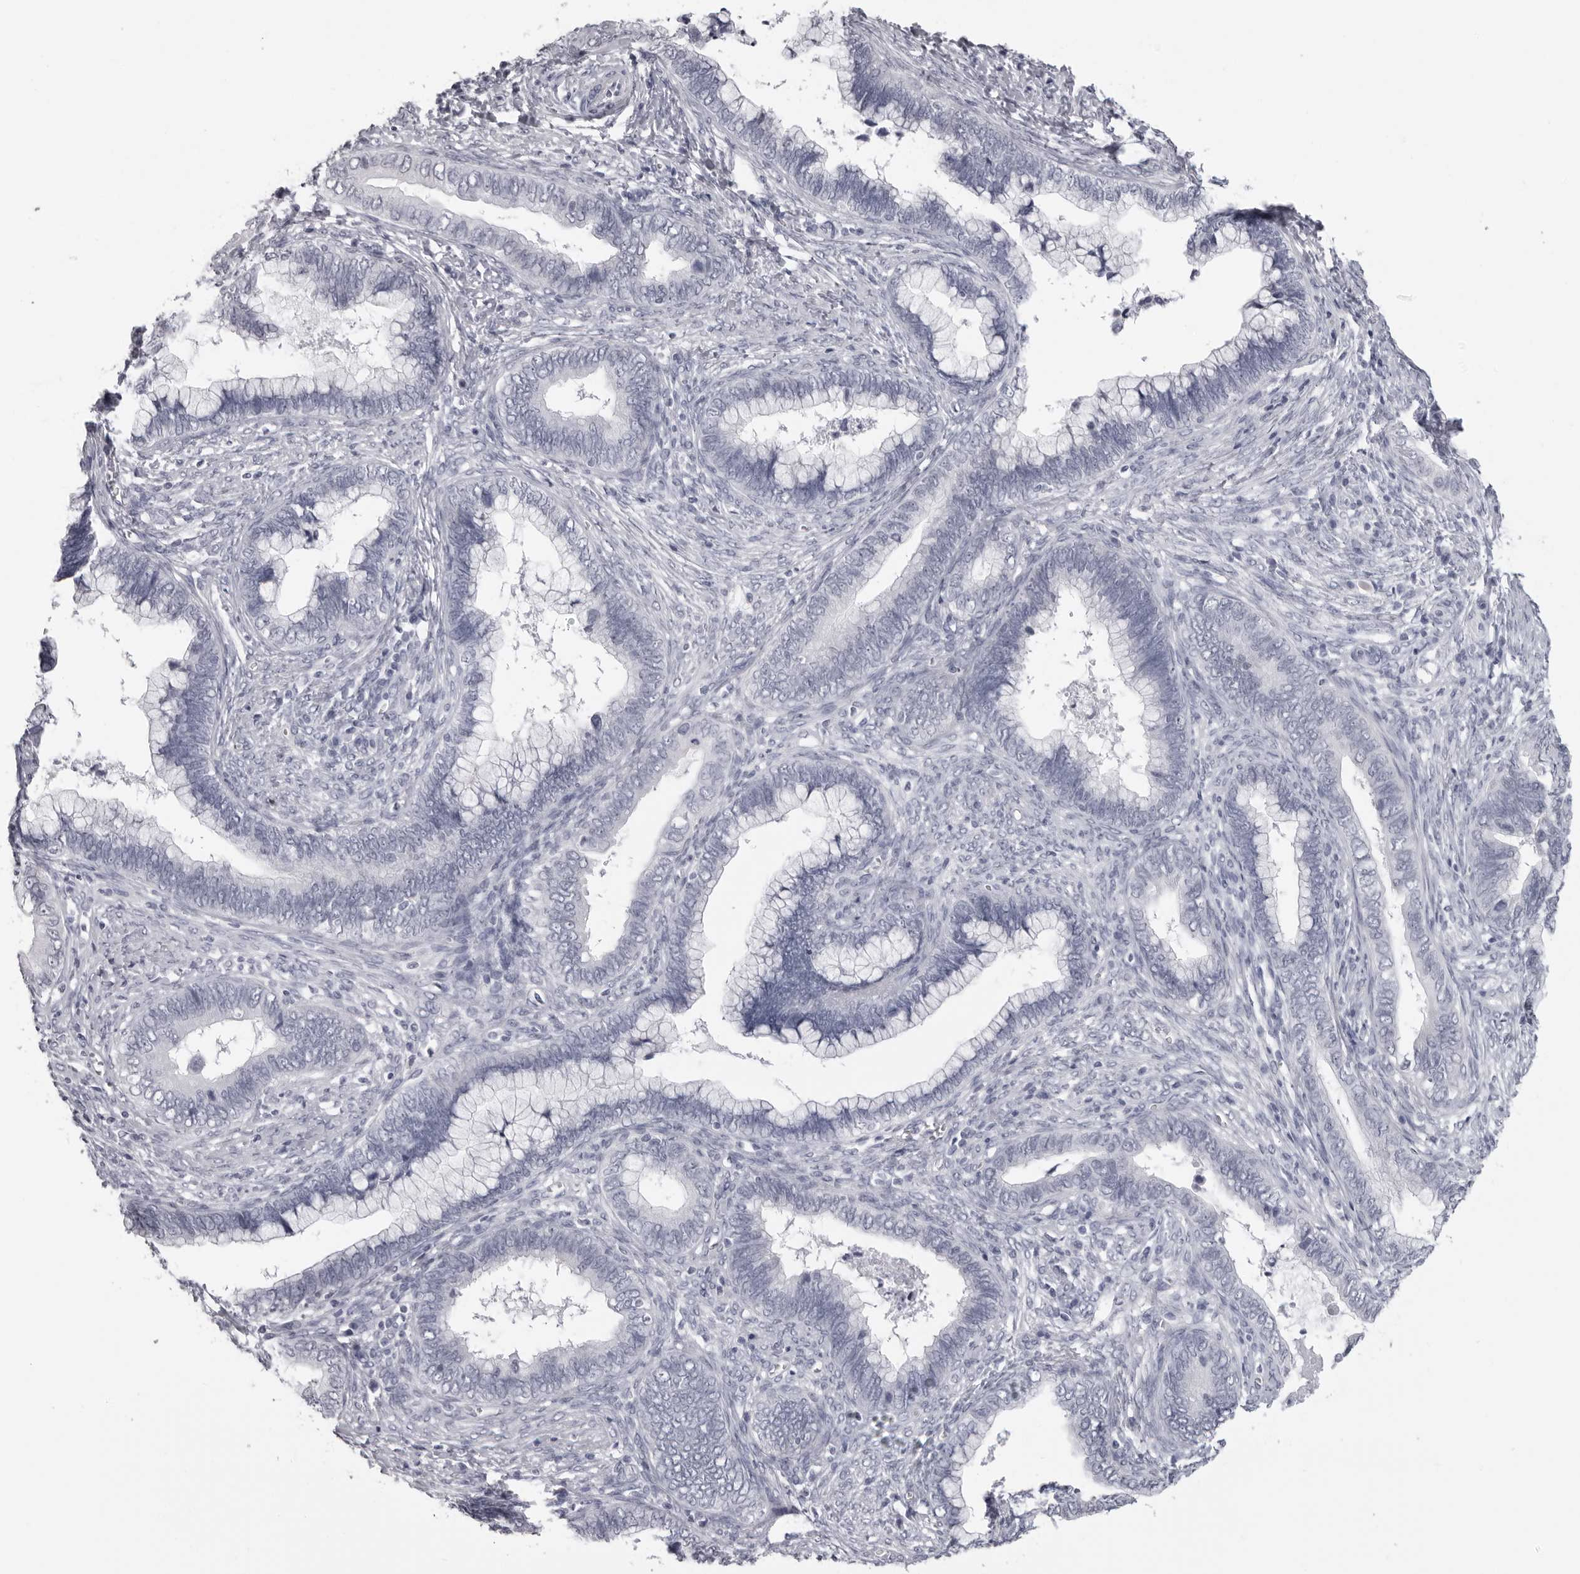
{"staining": {"intensity": "negative", "quantity": "none", "location": "none"}, "tissue": "cervical cancer", "cell_type": "Tumor cells", "image_type": "cancer", "snomed": [{"axis": "morphology", "description": "Adenocarcinoma, NOS"}, {"axis": "topography", "description": "Cervix"}], "caption": "High power microscopy histopathology image of an immunohistochemistry micrograph of adenocarcinoma (cervical), revealing no significant positivity in tumor cells.", "gene": "DNALI1", "patient": {"sex": "female", "age": 44}}